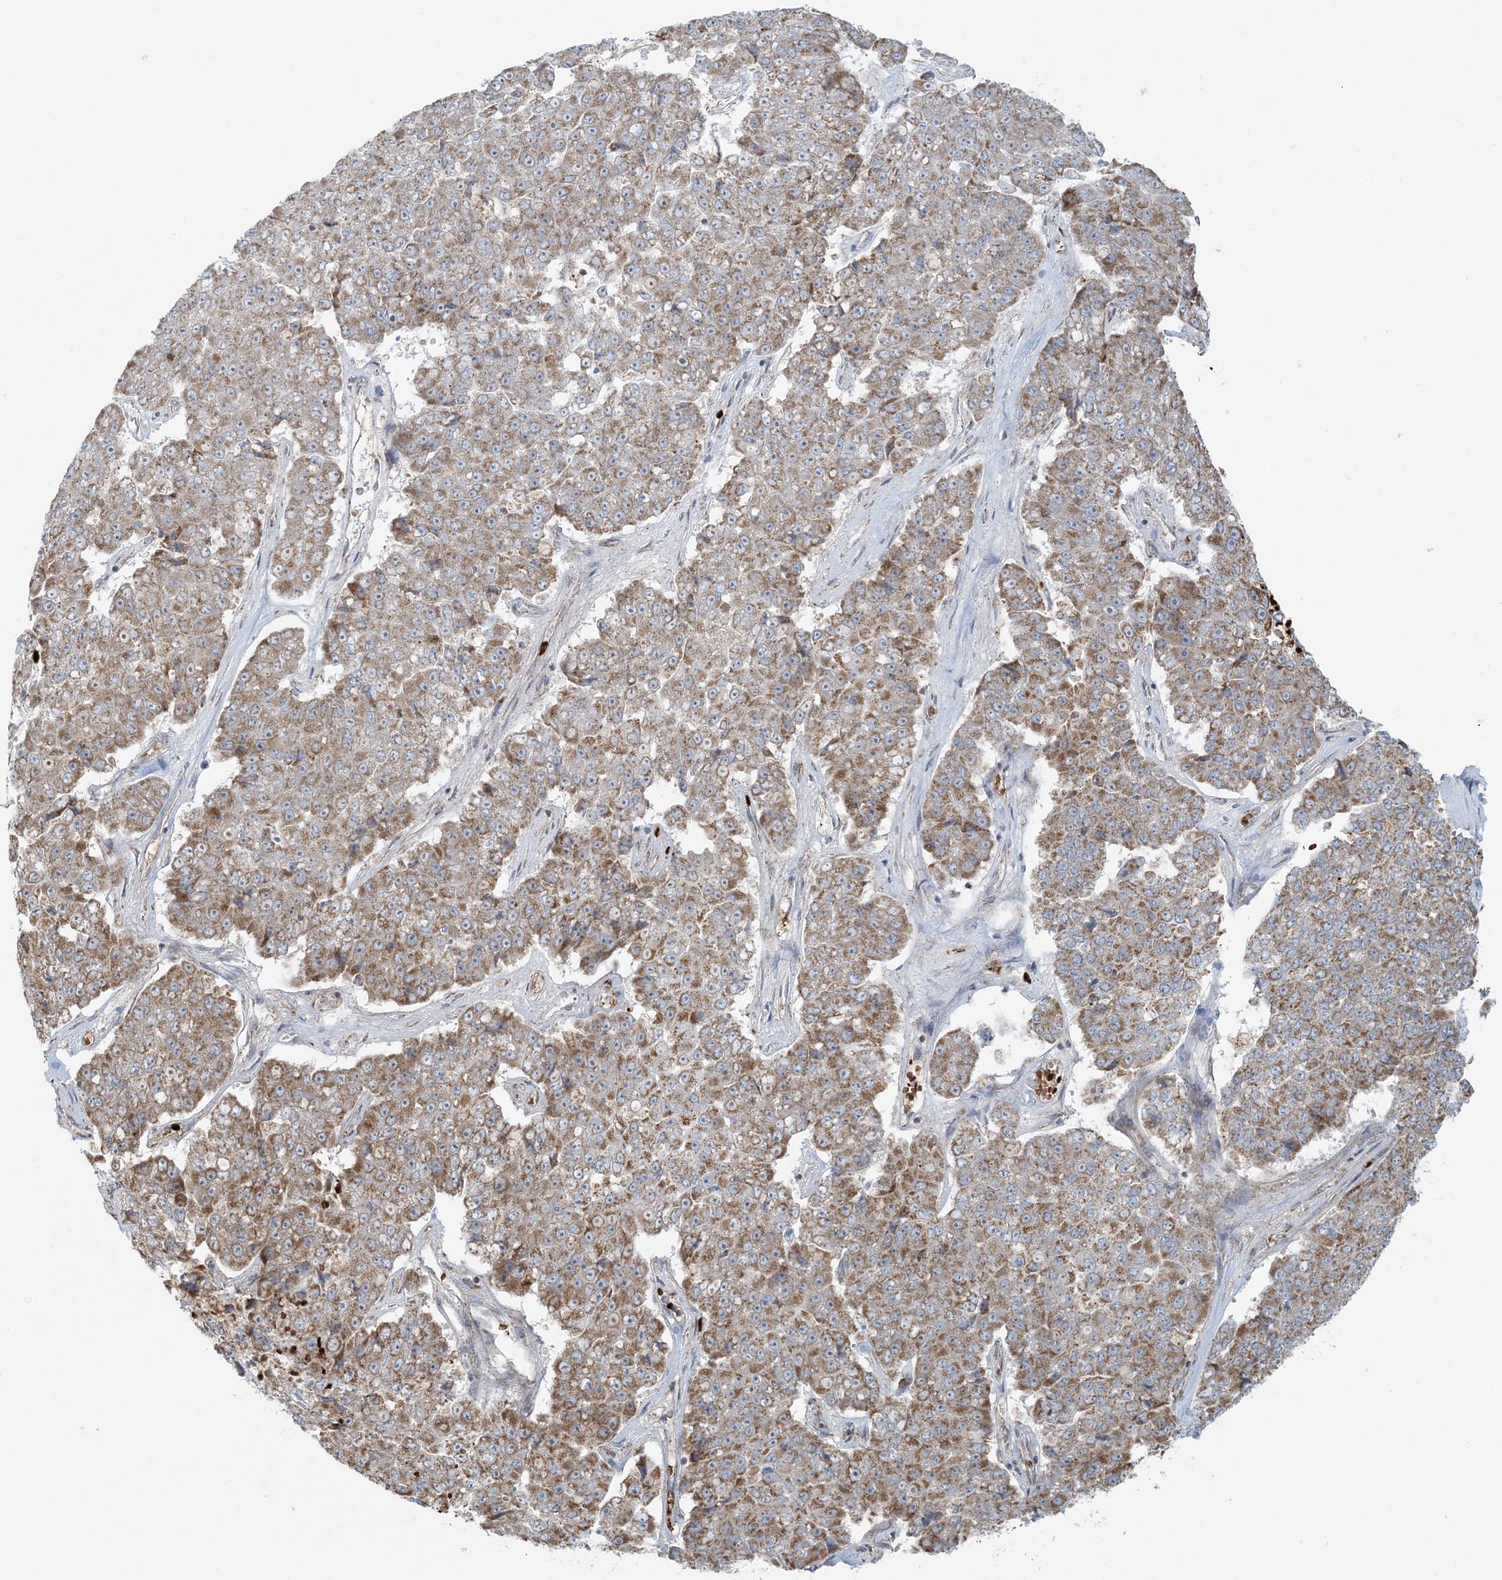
{"staining": {"intensity": "moderate", "quantity": "25%-75%", "location": "cytoplasmic/membranous"}, "tissue": "pancreatic cancer", "cell_type": "Tumor cells", "image_type": "cancer", "snomed": [{"axis": "morphology", "description": "Adenocarcinoma, NOS"}, {"axis": "topography", "description": "Pancreas"}], "caption": "High-power microscopy captured an immunohistochemistry (IHC) image of pancreatic adenocarcinoma, revealing moderate cytoplasmic/membranous positivity in about 25%-75% of tumor cells. (IHC, brightfield microscopy, high magnification).", "gene": "PIK3R4", "patient": {"sex": "male", "age": 50}}